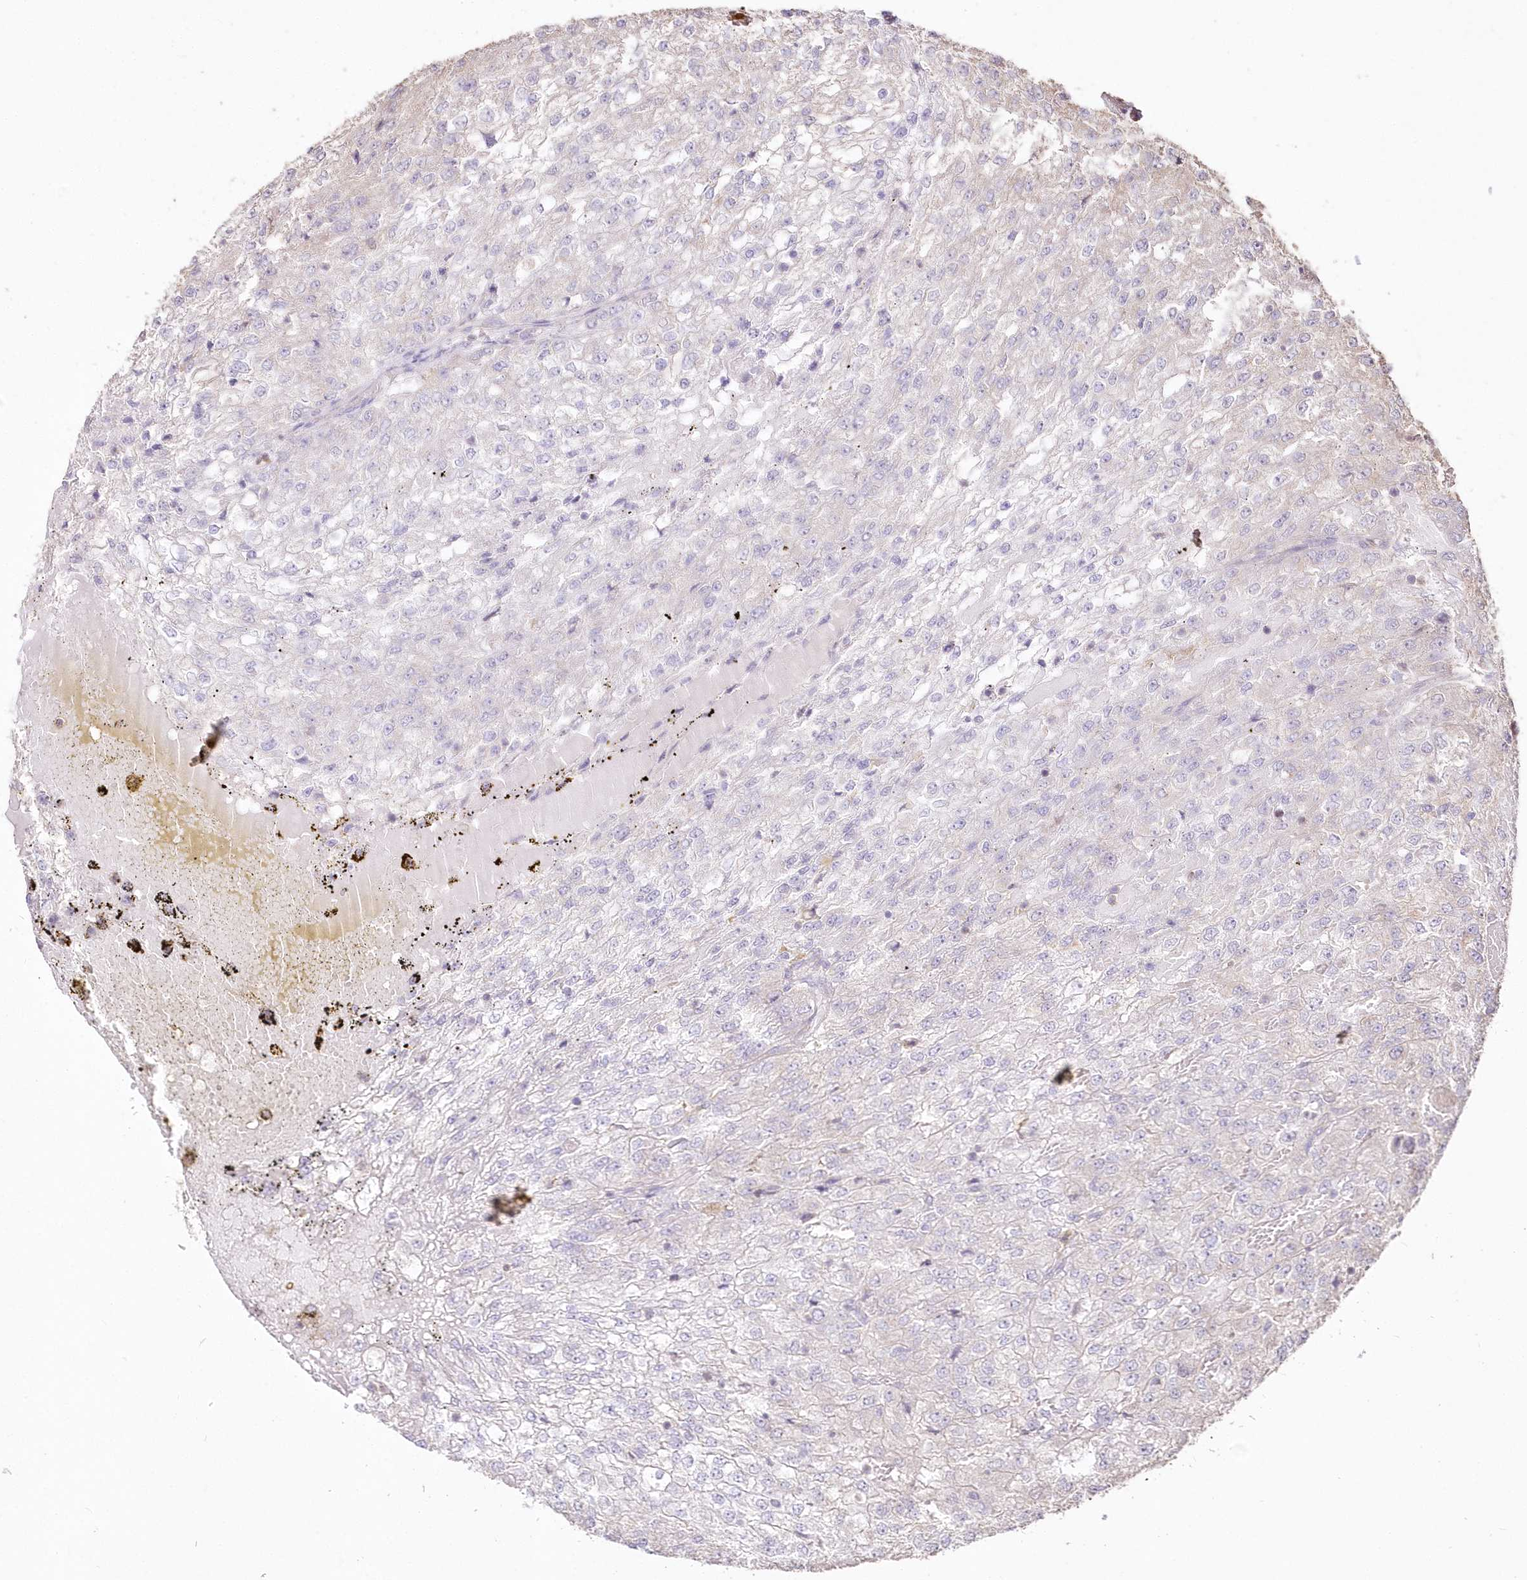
{"staining": {"intensity": "negative", "quantity": "none", "location": "none"}, "tissue": "renal cancer", "cell_type": "Tumor cells", "image_type": "cancer", "snomed": [{"axis": "morphology", "description": "Adenocarcinoma, NOS"}, {"axis": "topography", "description": "Kidney"}], "caption": "DAB (3,3'-diaminobenzidine) immunohistochemical staining of adenocarcinoma (renal) demonstrates no significant positivity in tumor cells.", "gene": "STK17B", "patient": {"sex": "female", "age": 54}}